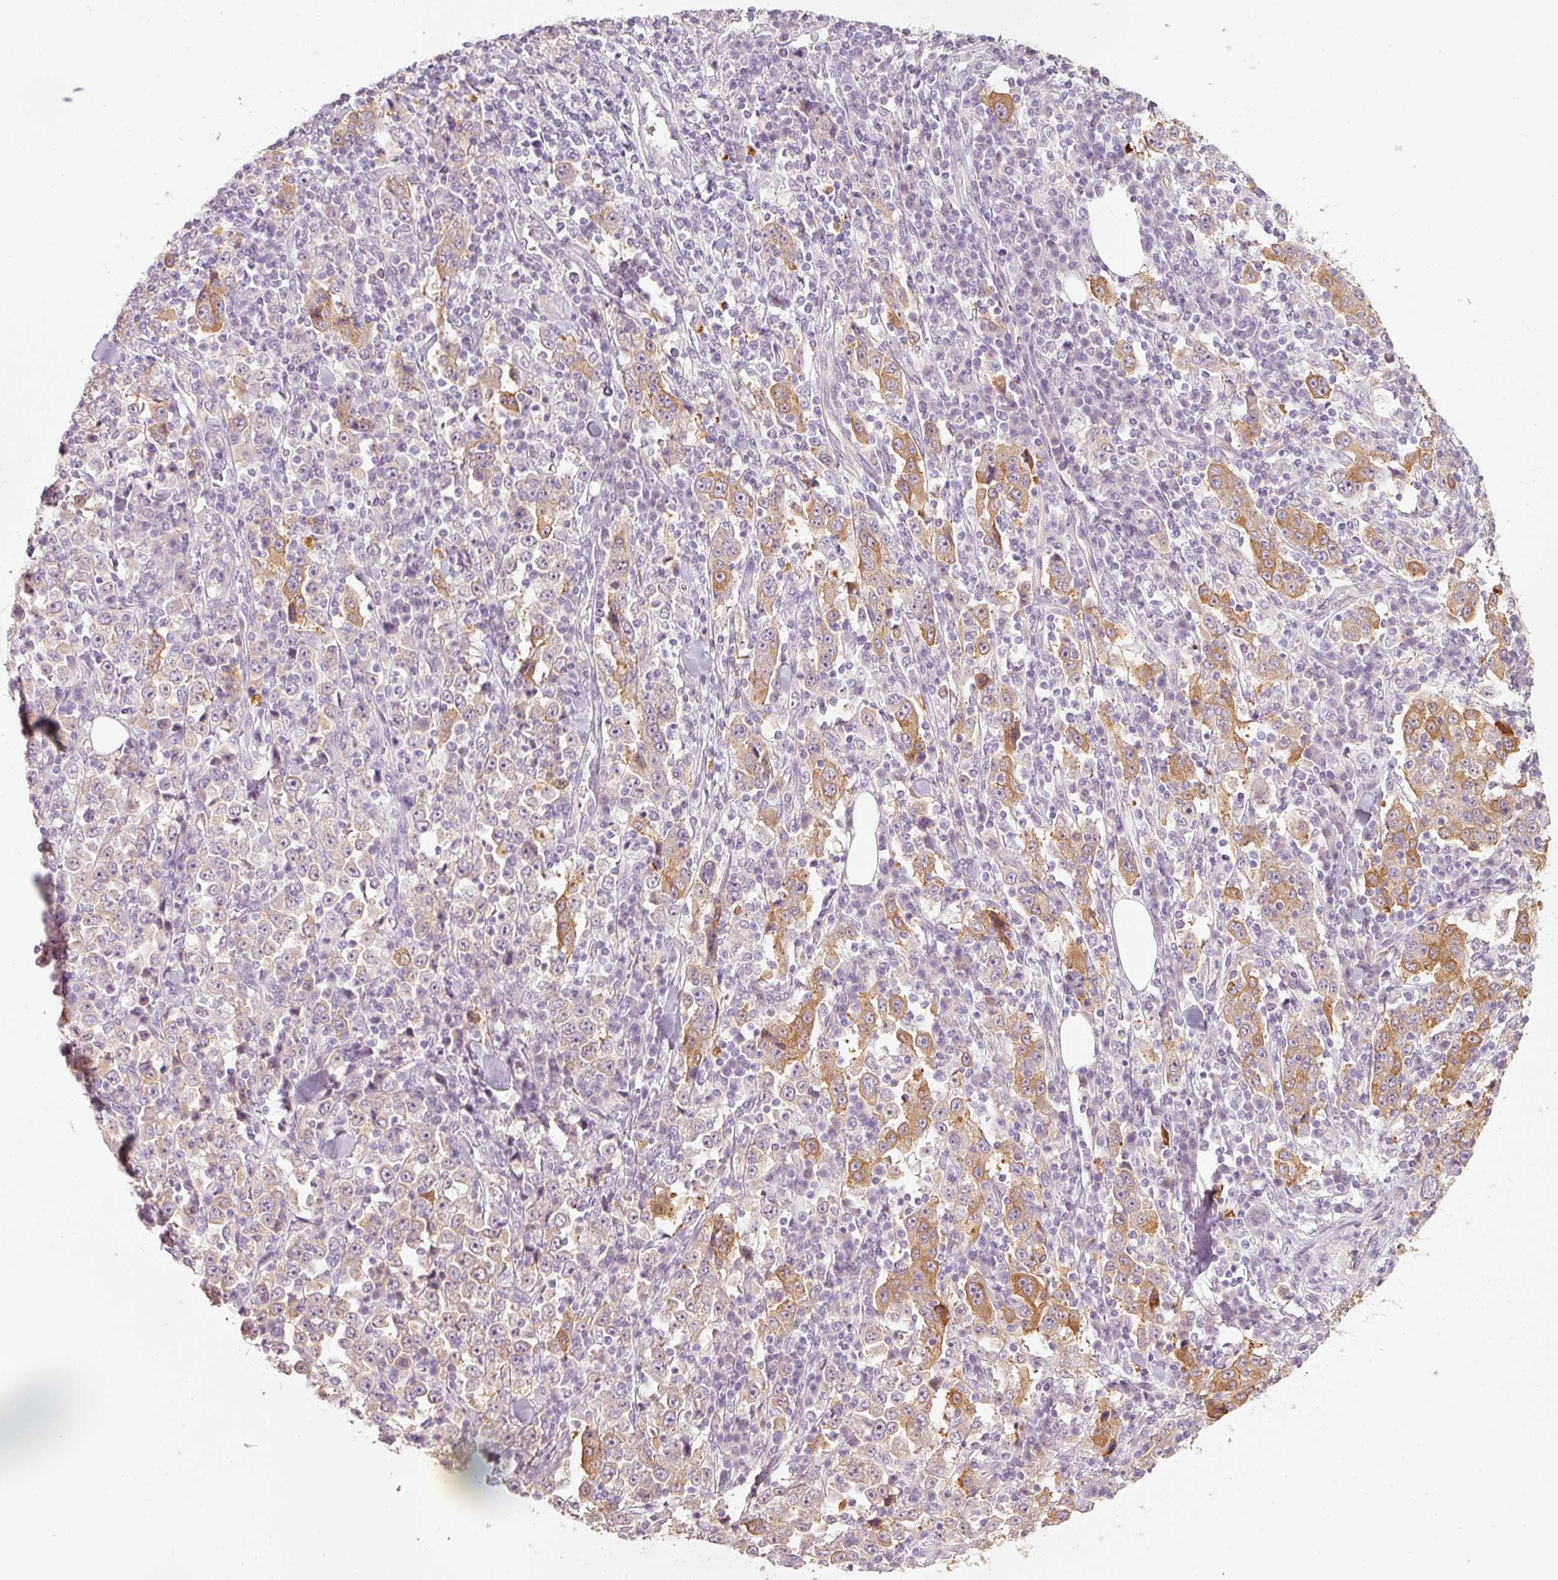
{"staining": {"intensity": "moderate", "quantity": "<25%", "location": "cytoplasmic/membranous"}, "tissue": "stomach cancer", "cell_type": "Tumor cells", "image_type": "cancer", "snomed": [{"axis": "morphology", "description": "Normal tissue, NOS"}, {"axis": "morphology", "description": "Adenocarcinoma, NOS"}, {"axis": "topography", "description": "Stomach, upper"}, {"axis": "topography", "description": "Stomach"}], "caption": "The immunohistochemical stain shows moderate cytoplasmic/membranous staining in tumor cells of stomach adenocarcinoma tissue.", "gene": "STEAP1", "patient": {"sex": "male", "age": 59}}